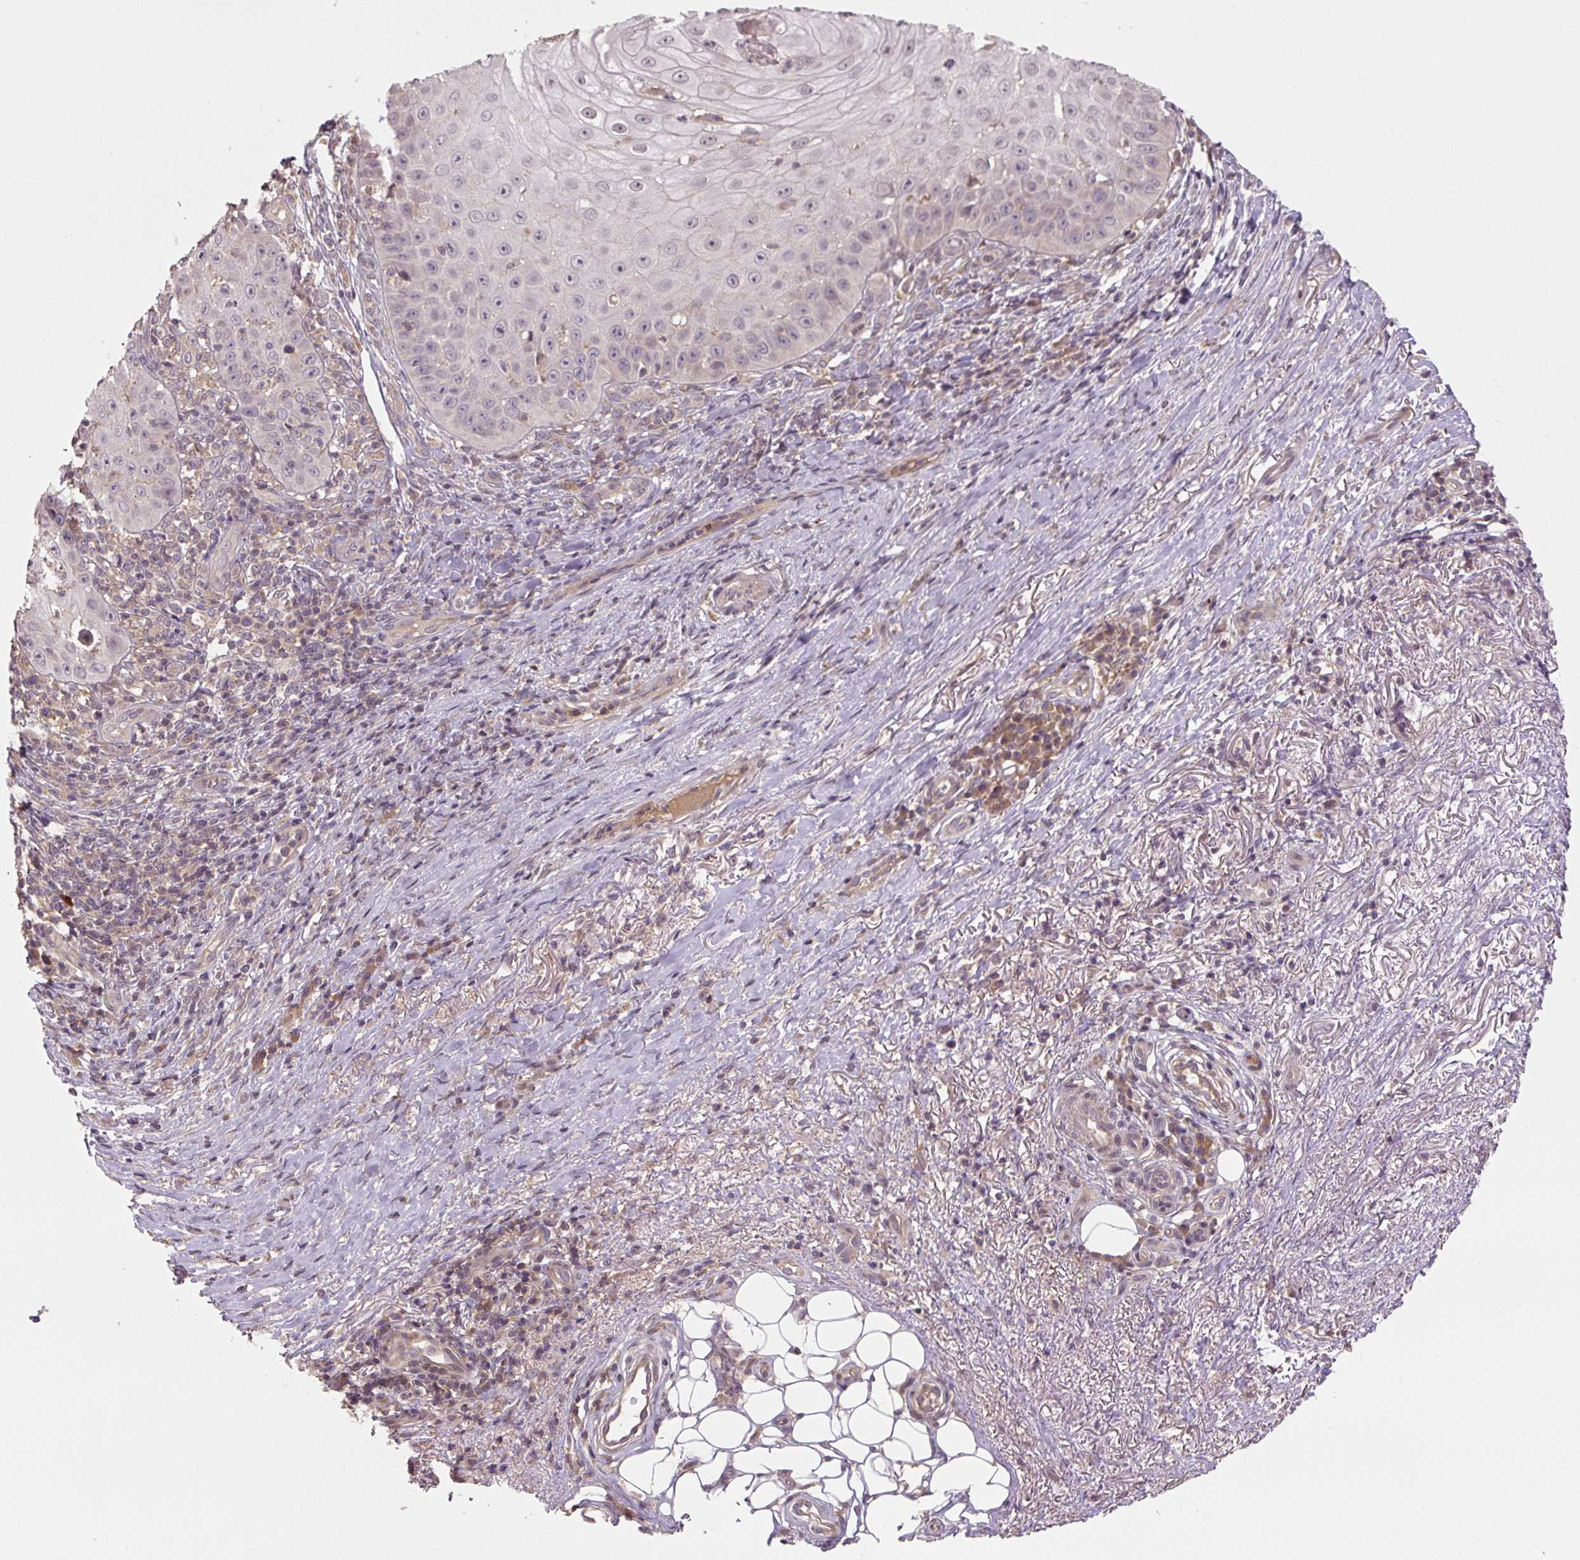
{"staining": {"intensity": "negative", "quantity": "none", "location": "none"}, "tissue": "skin cancer", "cell_type": "Tumor cells", "image_type": "cancer", "snomed": [{"axis": "morphology", "description": "Squamous cell carcinoma, NOS"}, {"axis": "topography", "description": "Skin"}], "caption": "This image is of skin squamous cell carcinoma stained with immunohistochemistry (IHC) to label a protein in brown with the nuclei are counter-stained blue. There is no expression in tumor cells.", "gene": "C2orf73", "patient": {"sex": "male", "age": 70}}